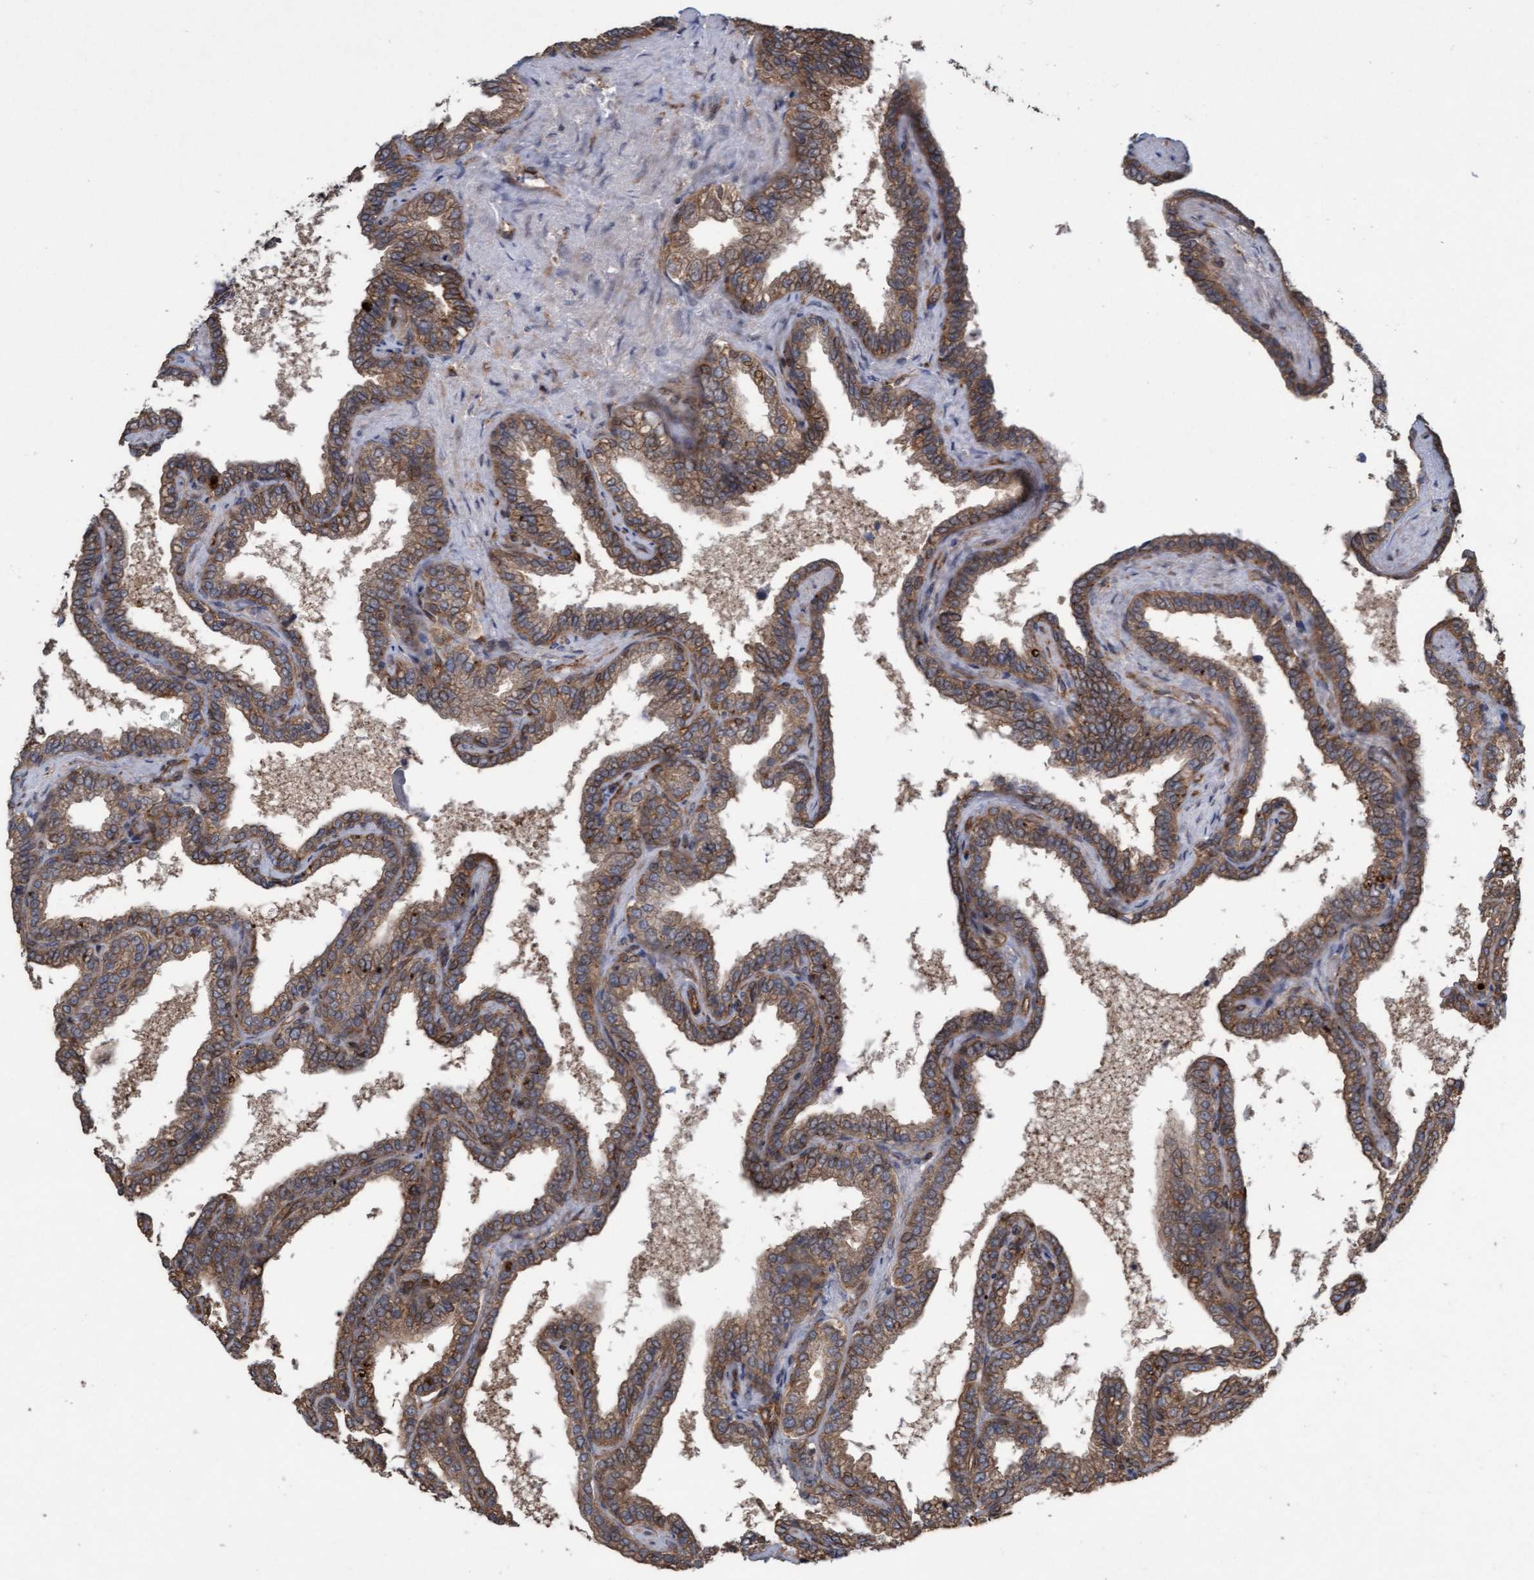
{"staining": {"intensity": "moderate", "quantity": ">75%", "location": "cytoplasmic/membranous"}, "tissue": "seminal vesicle", "cell_type": "Glandular cells", "image_type": "normal", "snomed": [{"axis": "morphology", "description": "Normal tissue, NOS"}, {"axis": "topography", "description": "Seminal veicle"}], "caption": "Brown immunohistochemical staining in benign human seminal vesicle reveals moderate cytoplasmic/membranous positivity in approximately >75% of glandular cells.", "gene": "CDC42EP4", "patient": {"sex": "male", "age": 46}}